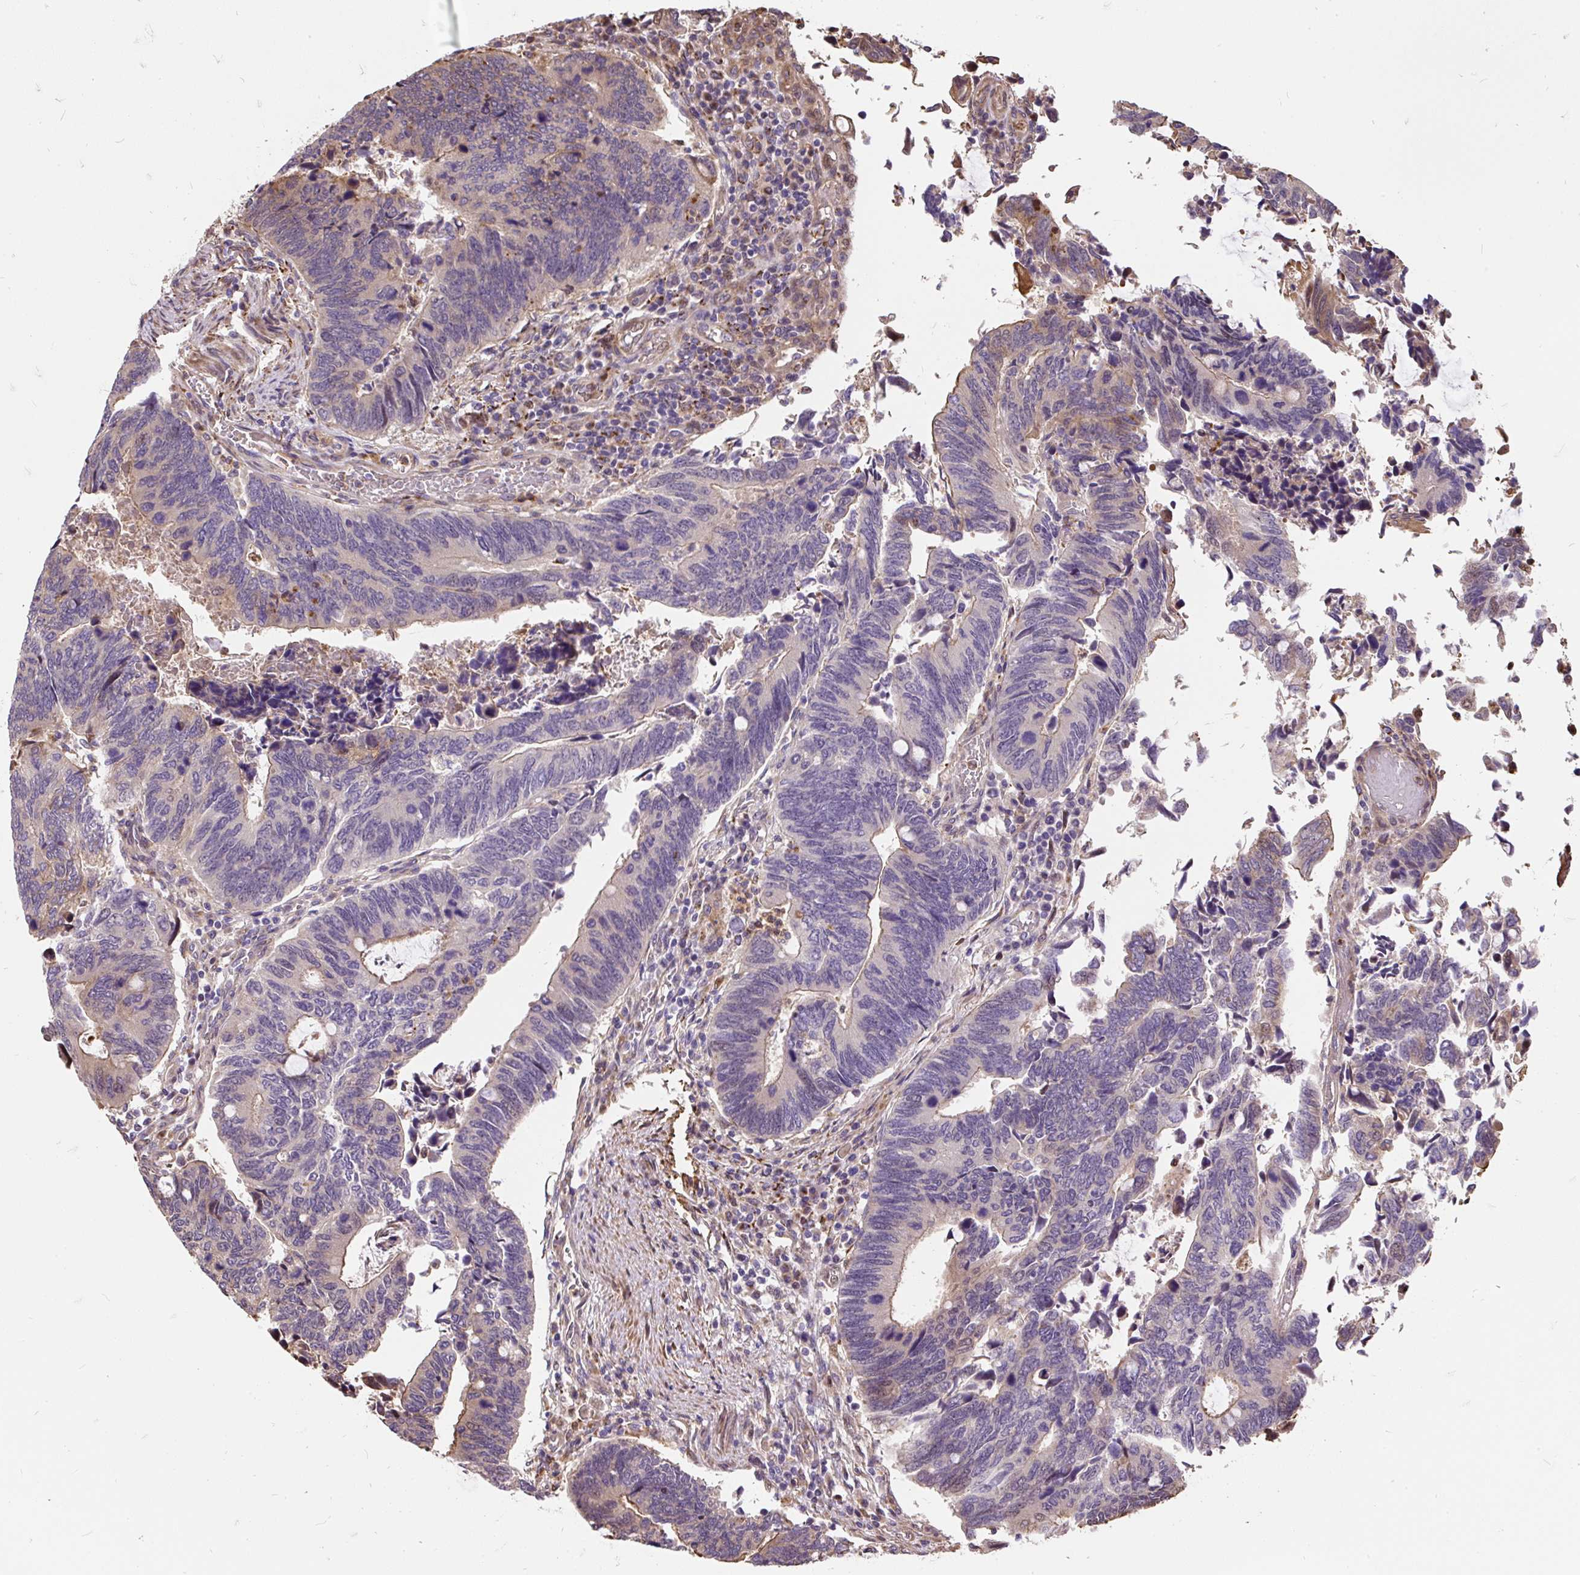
{"staining": {"intensity": "weak", "quantity": "25%-75%", "location": "cytoplasmic/membranous"}, "tissue": "colorectal cancer", "cell_type": "Tumor cells", "image_type": "cancer", "snomed": [{"axis": "morphology", "description": "Adenocarcinoma, NOS"}, {"axis": "topography", "description": "Colon"}], "caption": "IHC of adenocarcinoma (colorectal) reveals low levels of weak cytoplasmic/membranous positivity in approximately 25%-75% of tumor cells.", "gene": "PUS7L", "patient": {"sex": "male", "age": 87}}